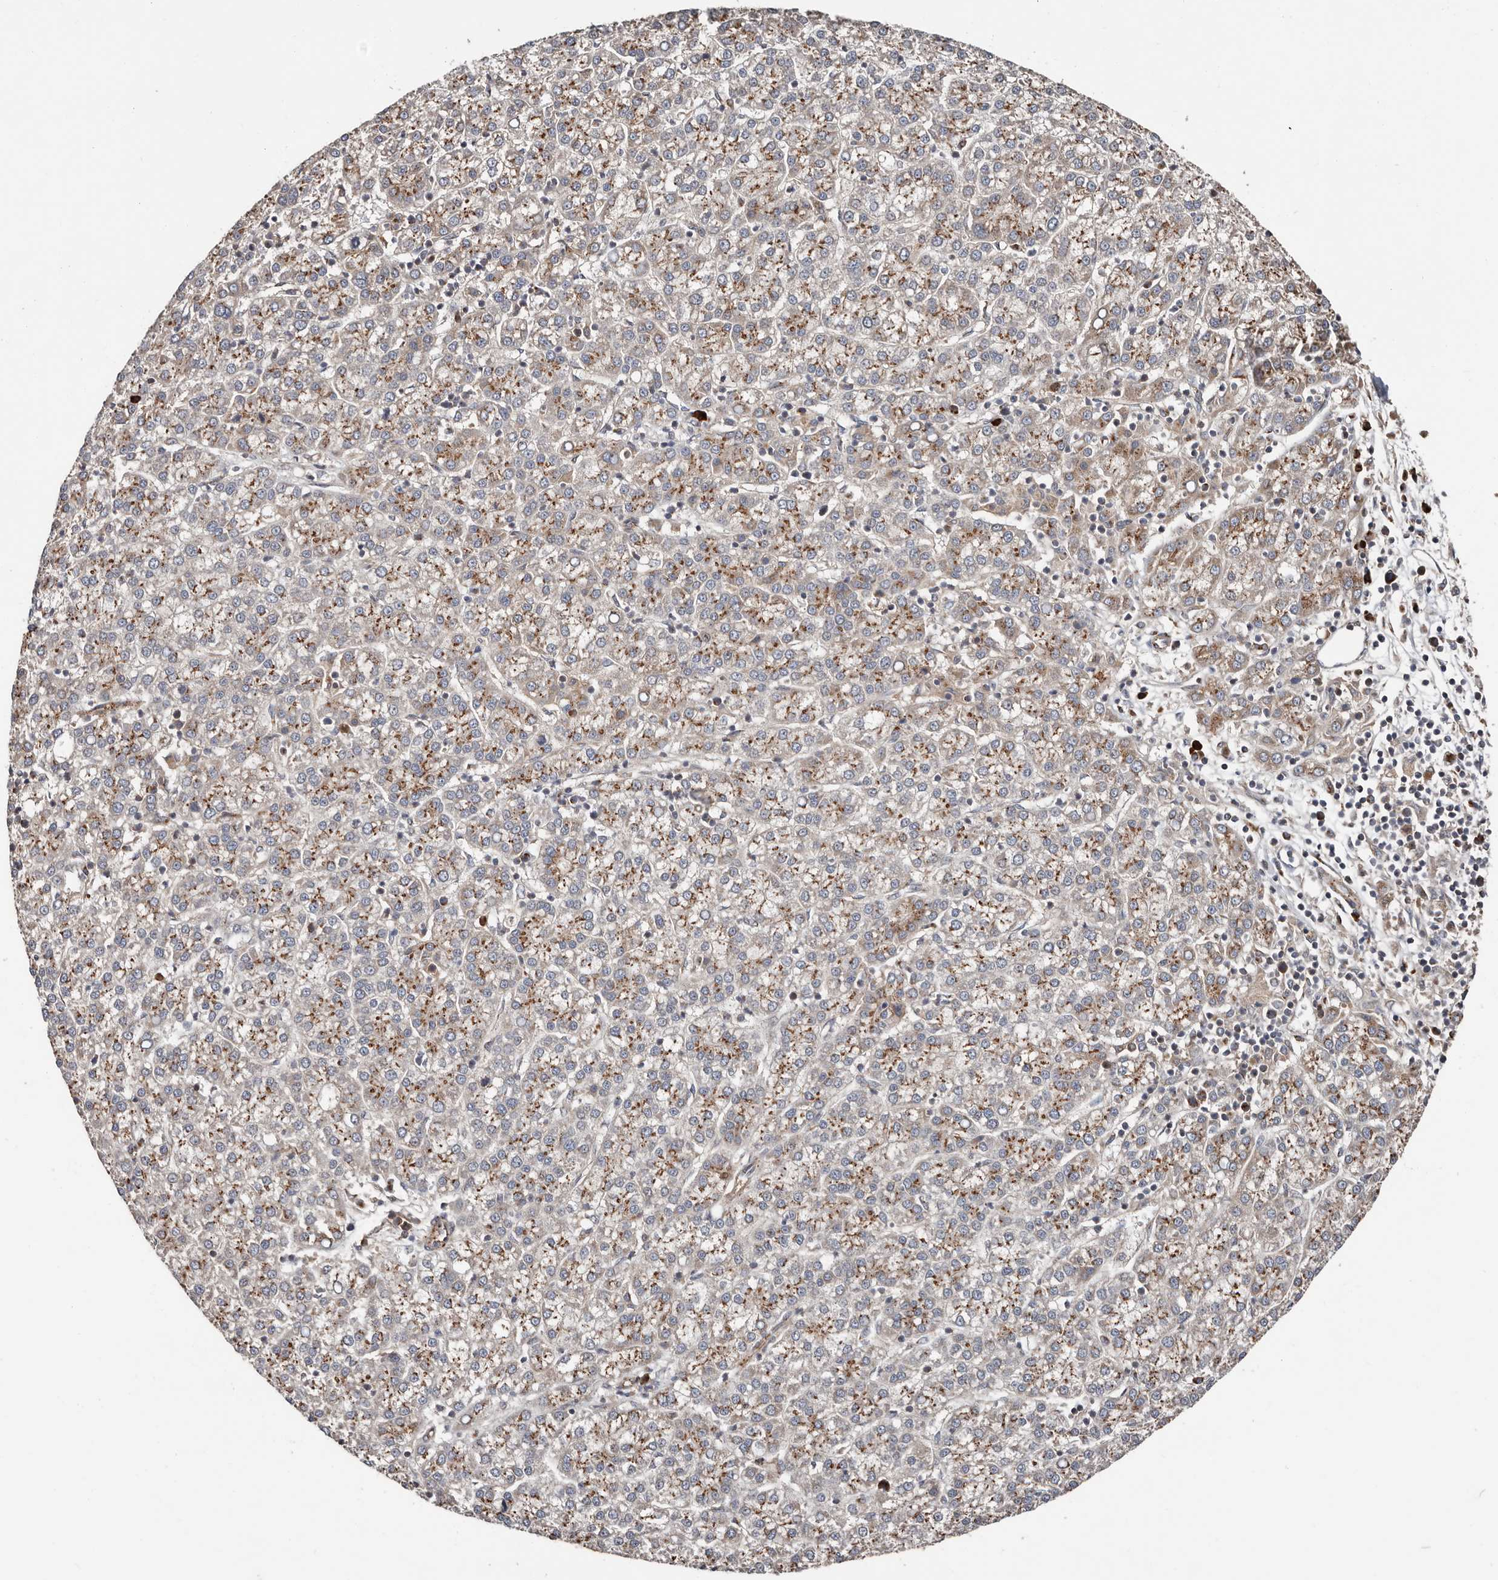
{"staining": {"intensity": "moderate", "quantity": ">75%", "location": "cytoplasmic/membranous"}, "tissue": "liver cancer", "cell_type": "Tumor cells", "image_type": "cancer", "snomed": [{"axis": "morphology", "description": "Carcinoma, Hepatocellular, NOS"}, {"axis": "topography", "description": "Liver"}], "caption": "The photomicrograph displays staining of liver hepatocellular carcinoma, revealing moderate cytoplasmic/membranous protein positivity (brown color) within tumor cells.", "gene": "COG1", "patient": {"sex": "female", "age": 58}}